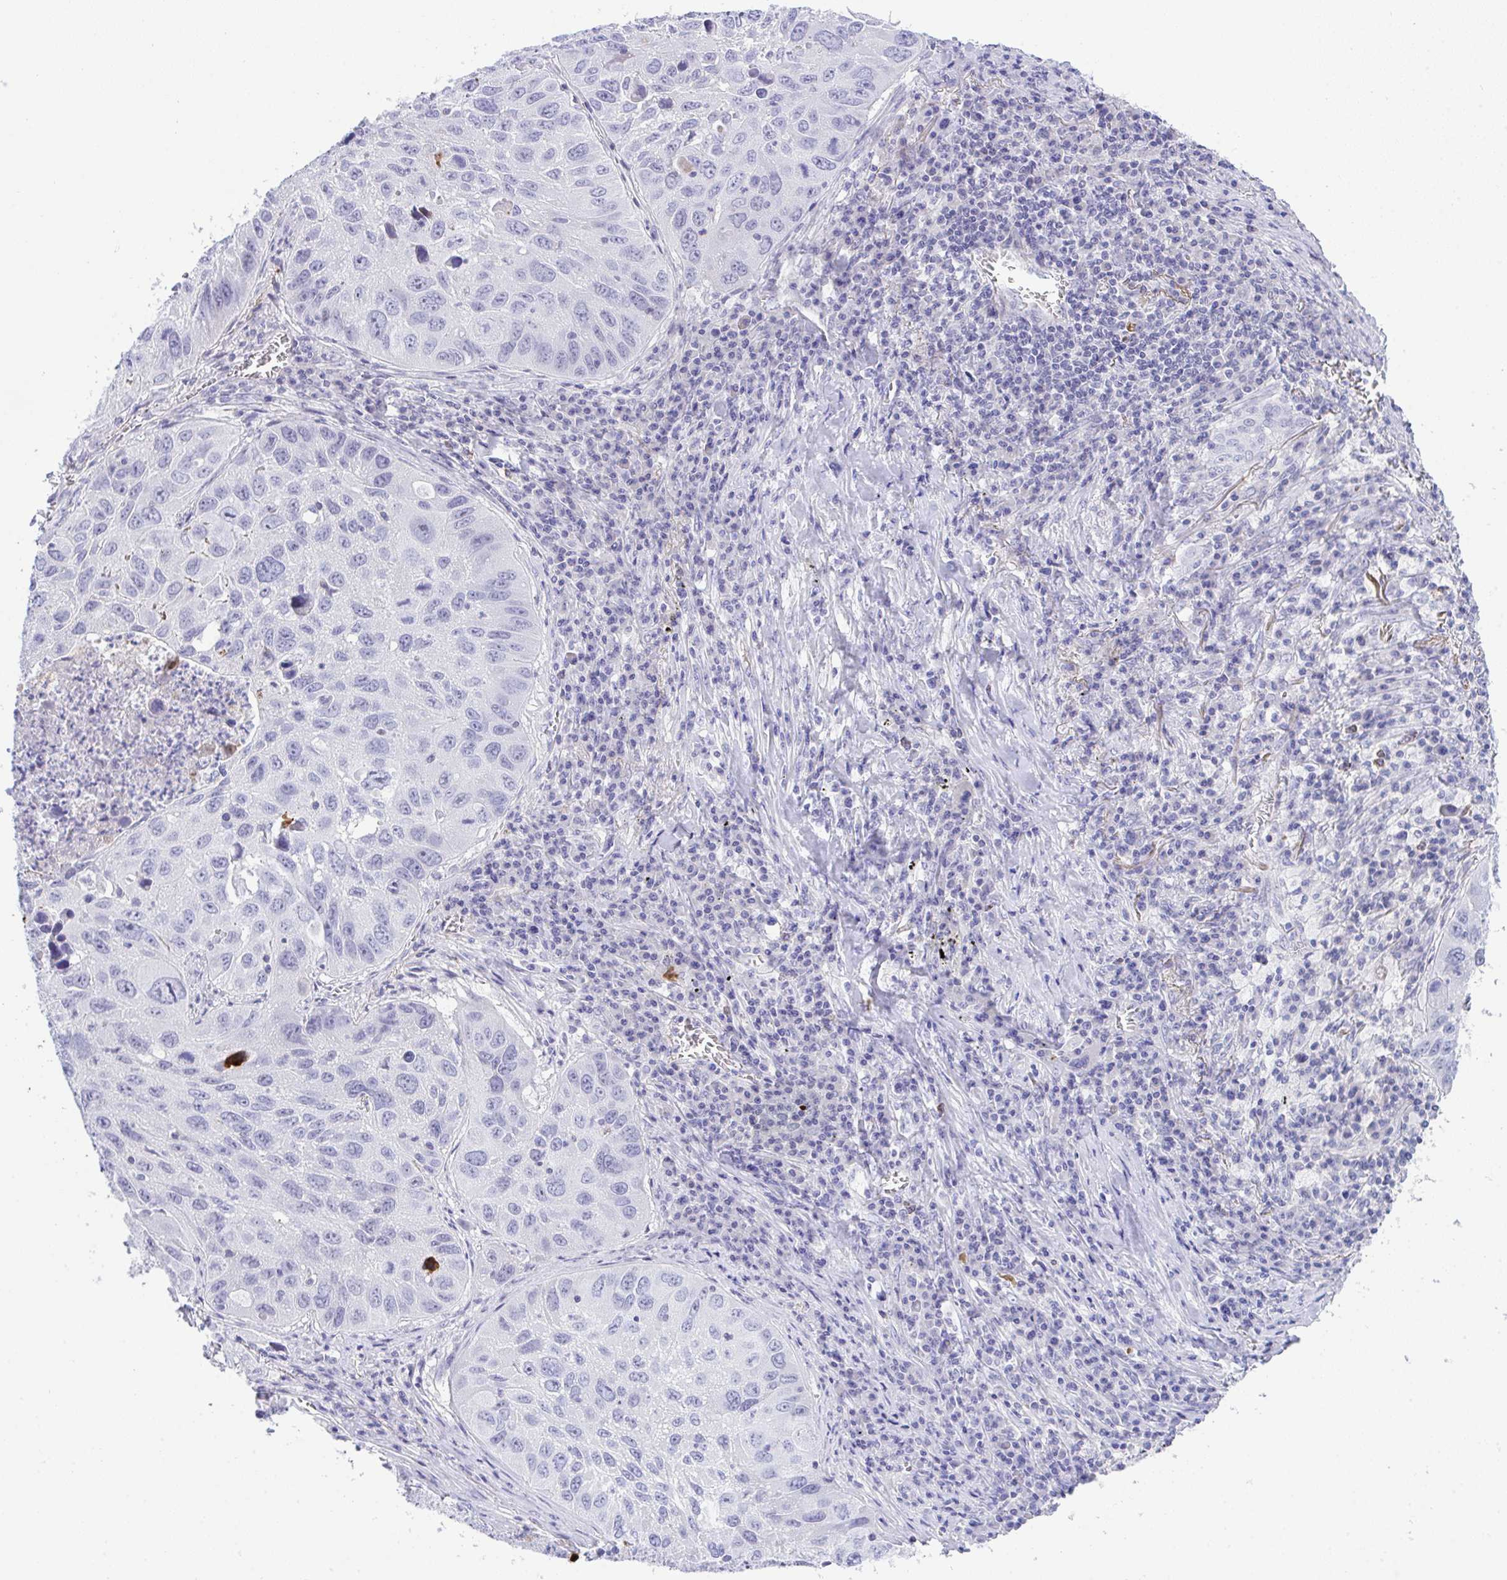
{"staining": {"intensity": "negative", "quantity": "none", "location": "none"}, "tissue": "lung cancer", "cell_type": "Tumor cells", "image_type": "cancer", "snomed": [{"axis": "morphology", "description": "Squamous cell carcinoma, NOS"}, {"axis": "topography", "description": "Lung"}], "caption": "IHC of lung squamous cell carcinoma reveals no positivity in tumor cells.", "gene": "KMT2E", "patient": {"sex": "female", "age": 61}}